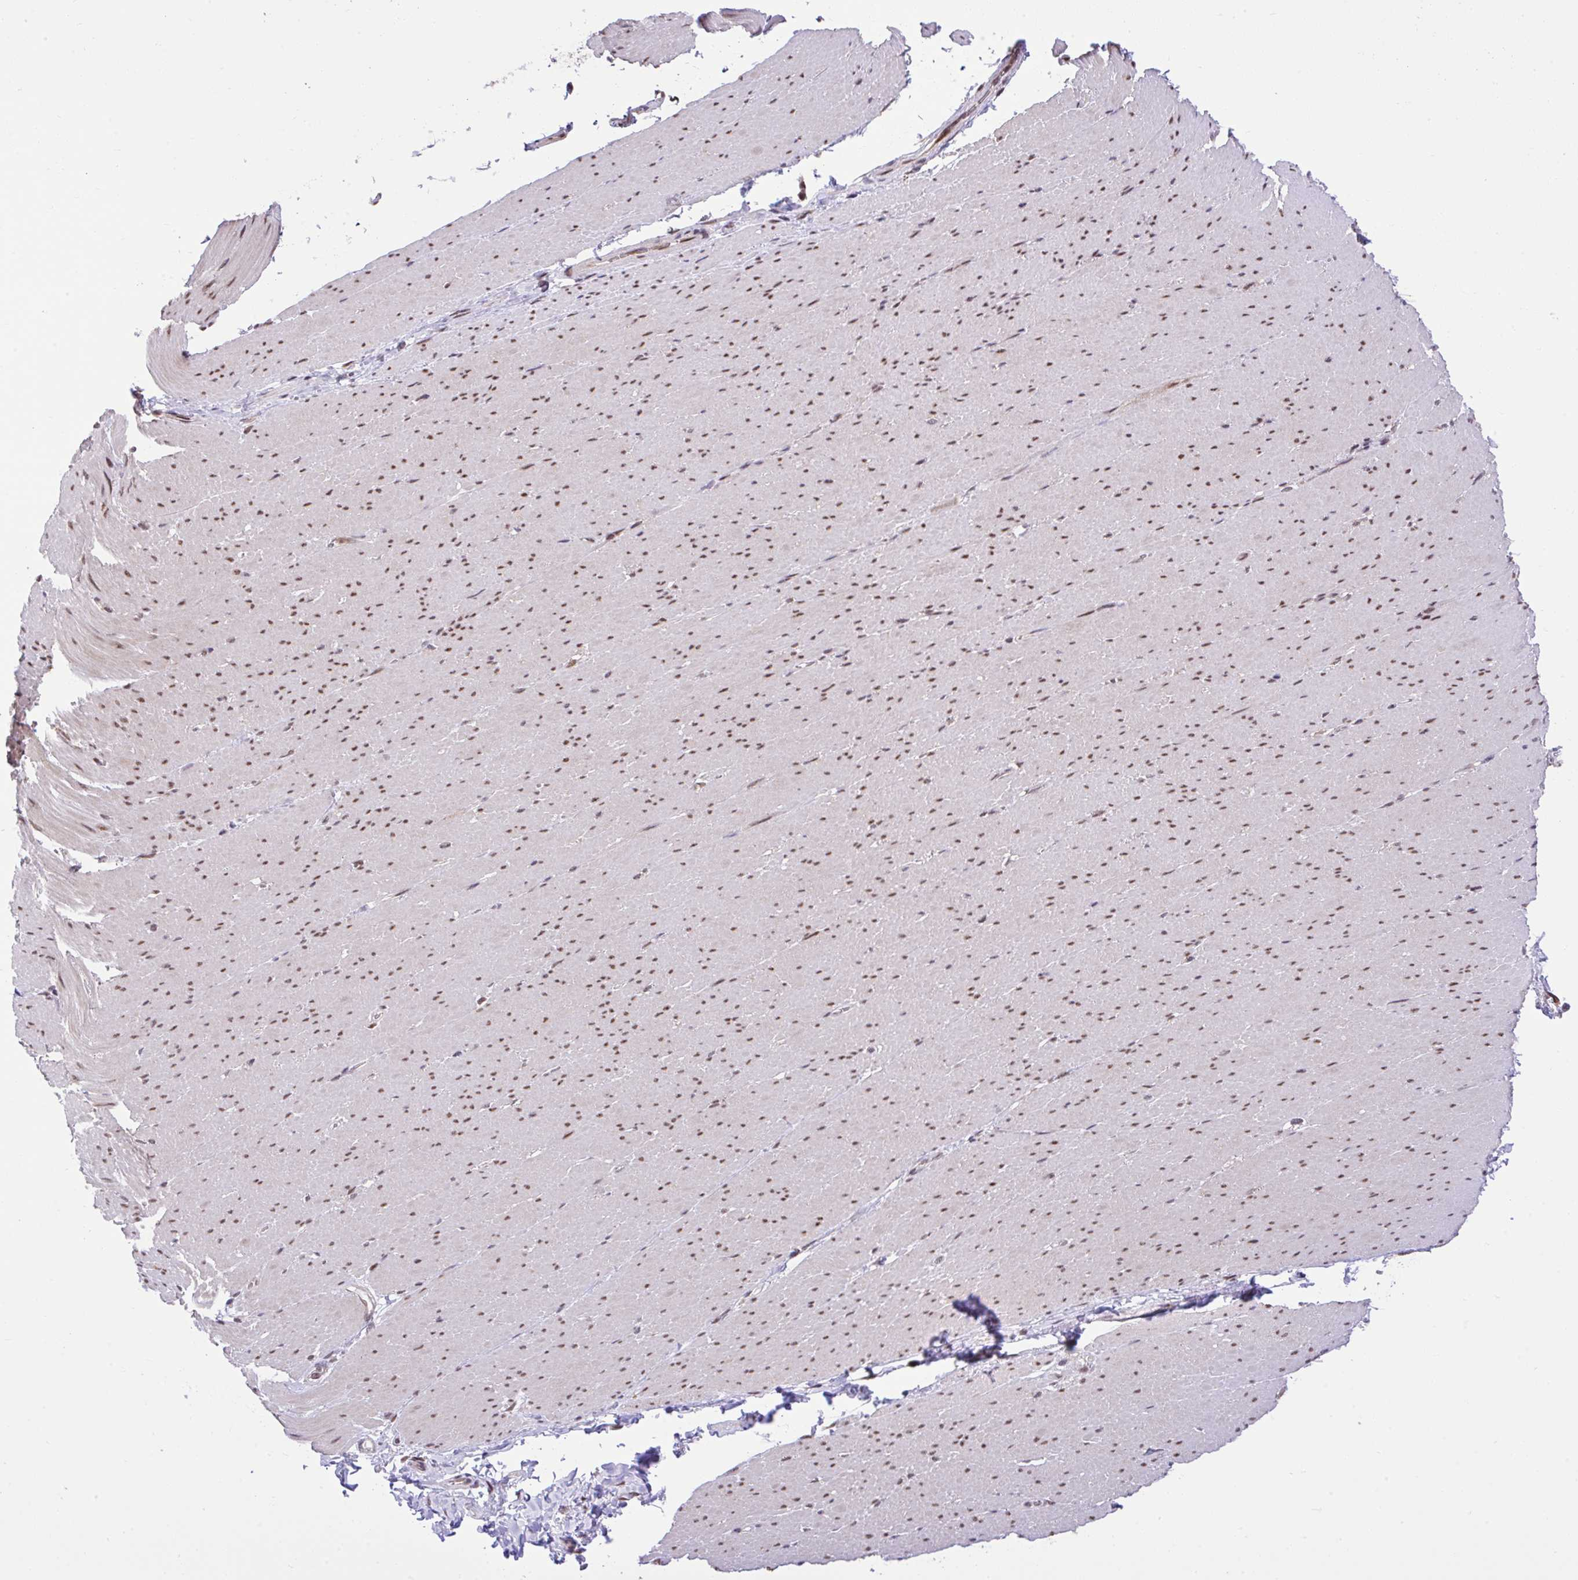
{"staining": {"intensity": "moderate", "quantity": "25%-75%", "location": "nuclear"}, "tissue": "smooth muscle", "cell_type": "Smooth muscle cells", "image_type": "normal", "snomed": [{"axis": "morphology", "description": "Normal tissue, NOS"}, {"axis": "topography", "description": "Smooth muscle"}, {"axis": "topography", "description": "Rectum"}], "caption": "Immunohistochemical staining of unremarkable smooth muscle exhibits 25%-75% levels of moderate nuclear protein staining in approximately 25%-75% of smooth muscle cells. Immunohistochemistry (ihc) stains the protein of interest in brown and the nuclei are stained blue.", "gene": "GLIS3", "patient": {"sex": "male", "age": 53}}